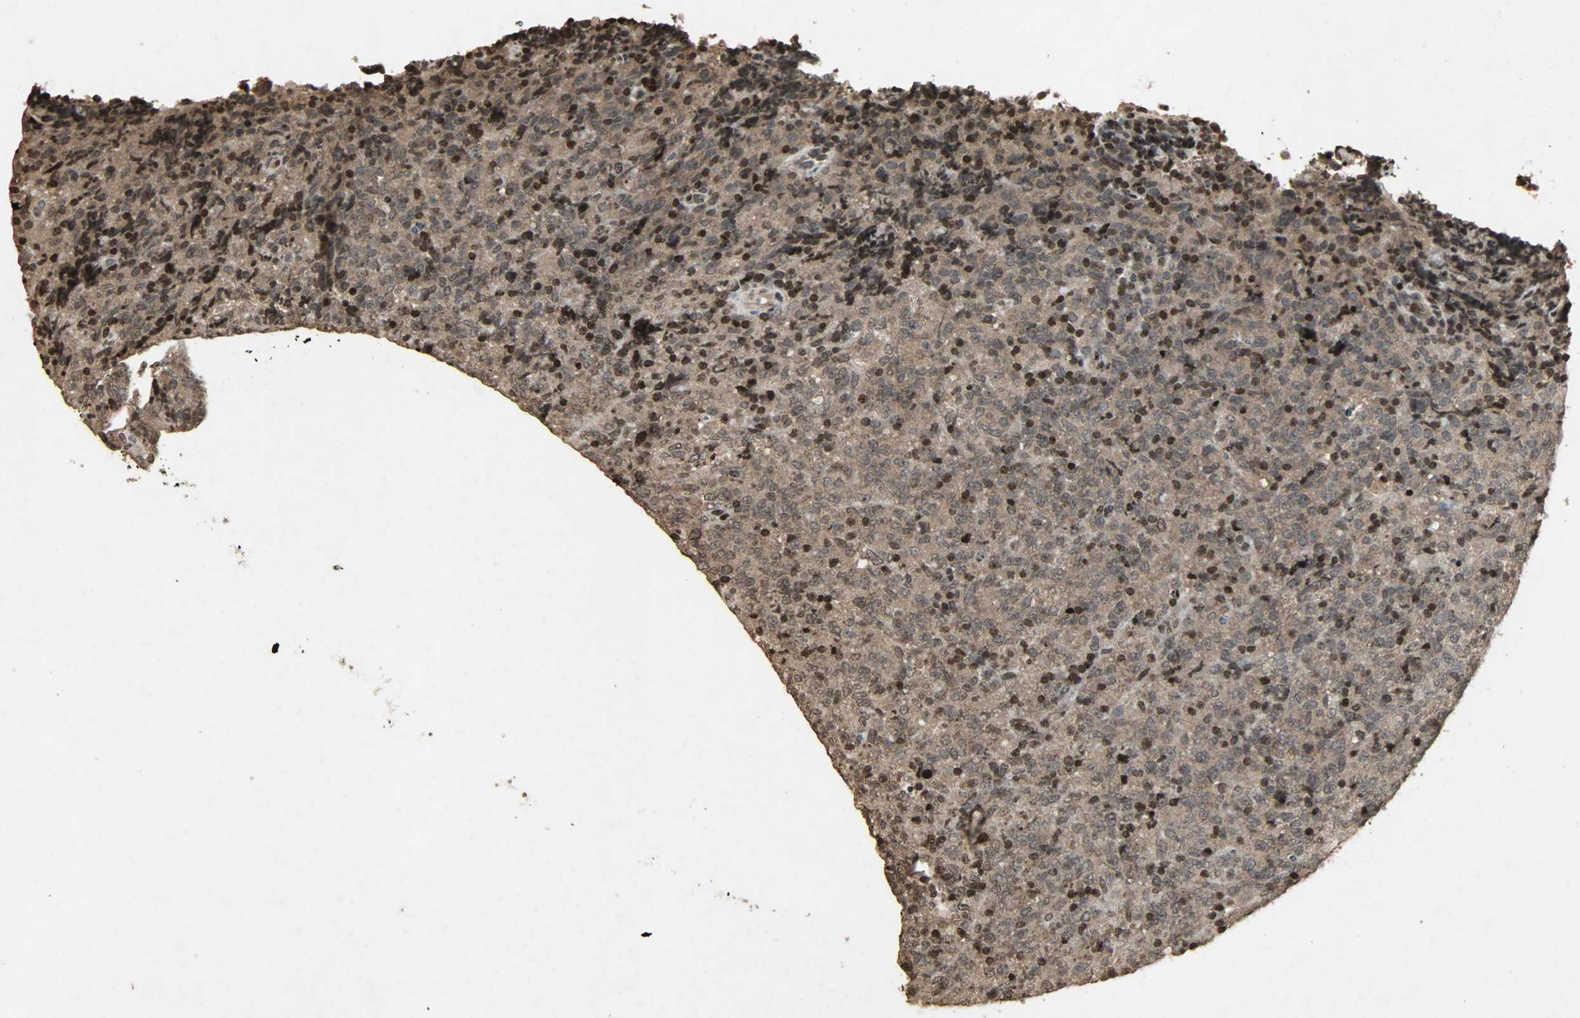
{"staining": {"intensity": "strong", "quantity": ">75%", "location": "cytoplasmic/membranous,nuclear"}, "tissue": "lymphoma", "cell_type": "Tumor cells", "image_type": "cancer", "snomed": [{"axis": "morphology", "description": "Malignant lymphoma, non-Hodgkin's type, High grade"}, {"axis": "topography", "description": "Tonsil"}], "caption": "A brown stain highlights strong cytoplasmic/membranous and nuclear expression of a protein in high-grade malignant lymphoma, non-Hodgkin's type tumor cells. The staining was performed using DAB (3,3'-diaminobenzidine) to visualize the protein expression in brown, while the nuclei were stained in blue with hematoxylin (Magnification: 20x).", "gene": "PPP3R1", "patient": {"sex": "female", "age": 36}}